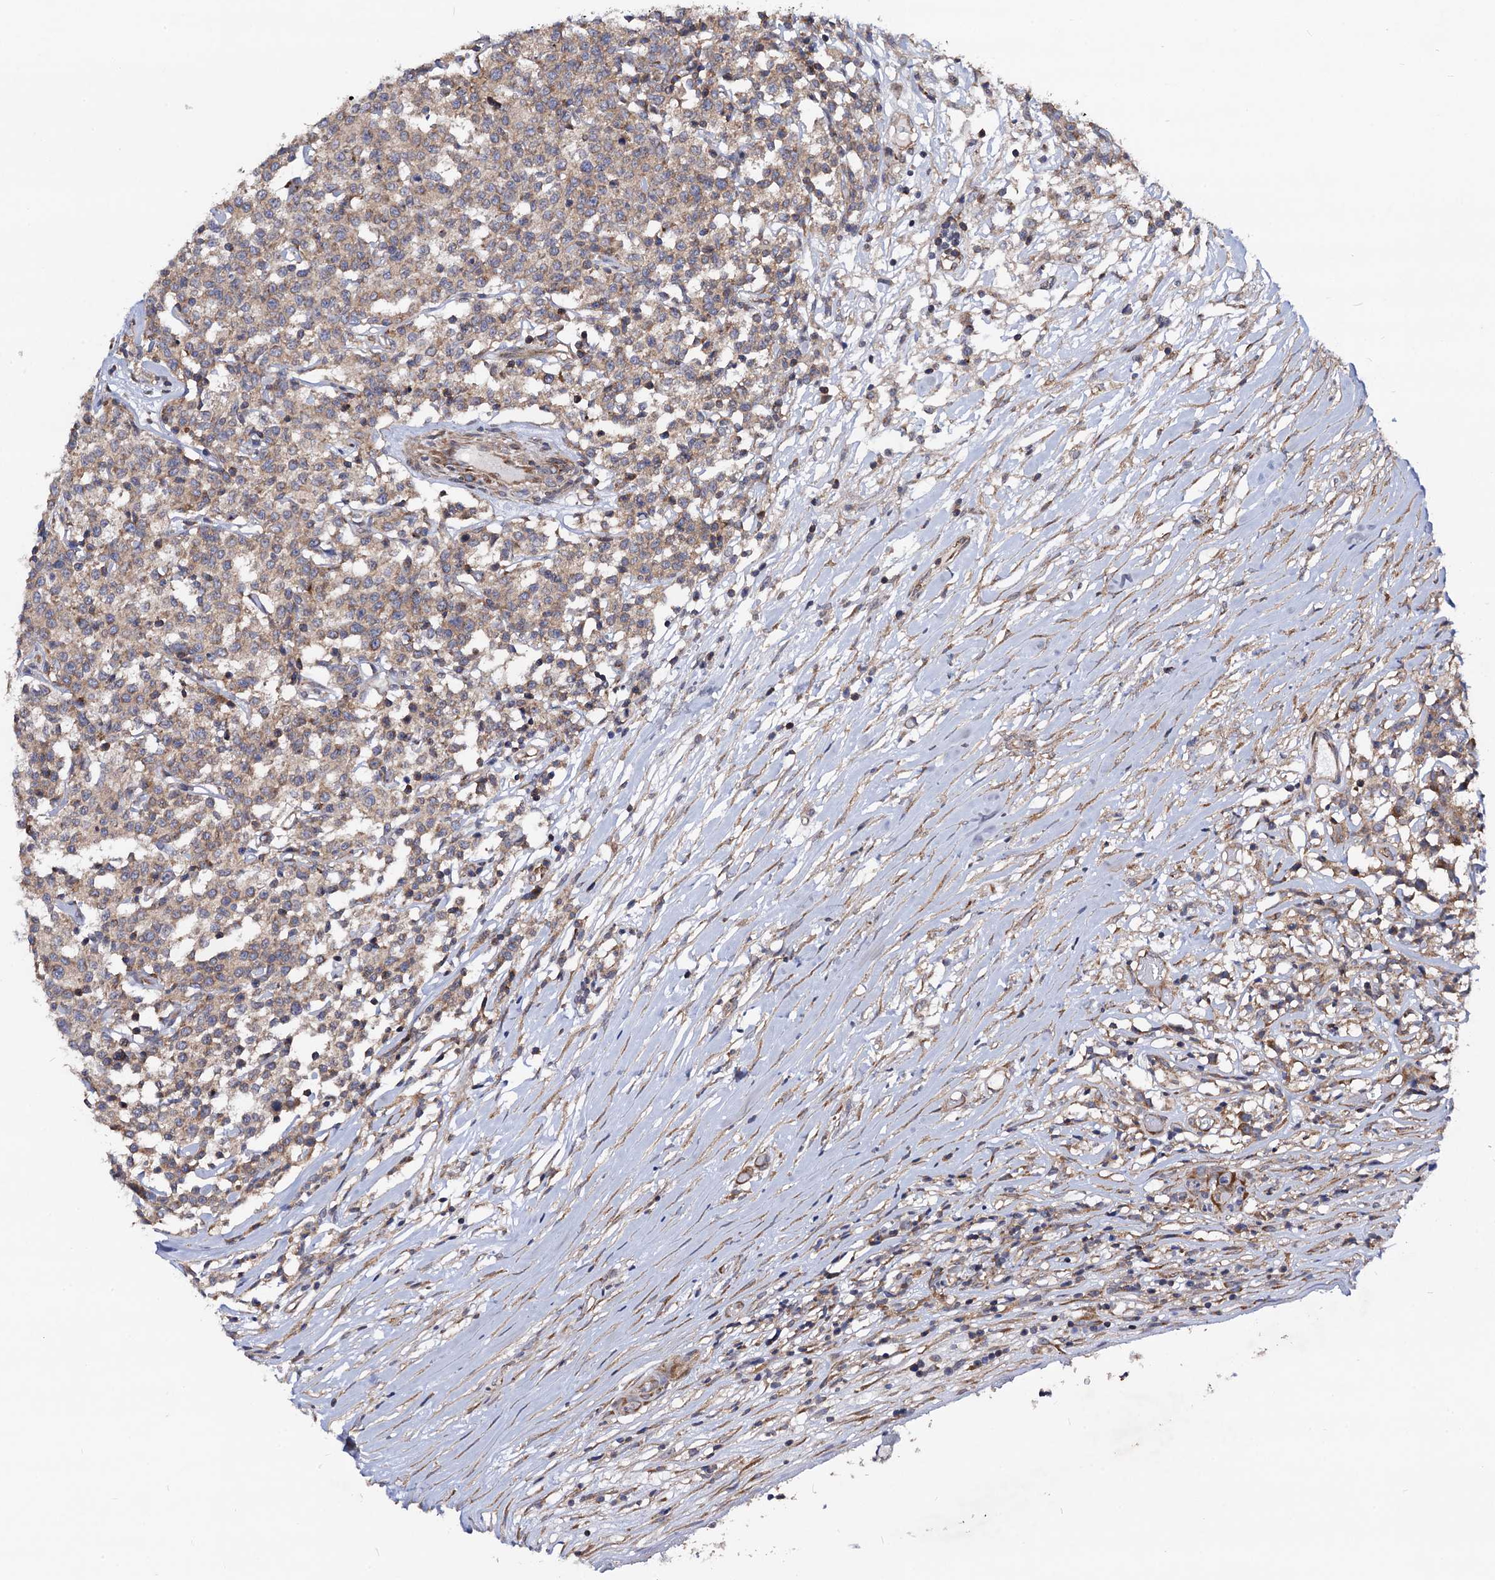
{"staining": {"intensity": "weak", "quantity": "25%-75%", "location": "cytoplasmic/membranous"}, "tissue": "lymphoma", "cell_type": "Tumor cells", "image_type": "cancer", "snomed": [{"axis": "morphology", "description": "Malignant lymphoma, non-Hodgkin's type, Low grade"}, {"axis": "topography", "description": "Small intestine"}], "caption": "Lymphoma stained with immunohistochemistry (IHC) reveals weak cytoplasmic/membranous positivity in approximately 25%-75% of tumor cells.", "gene": "DYDC1", "patient": {"sex": "female", "age": 59}}